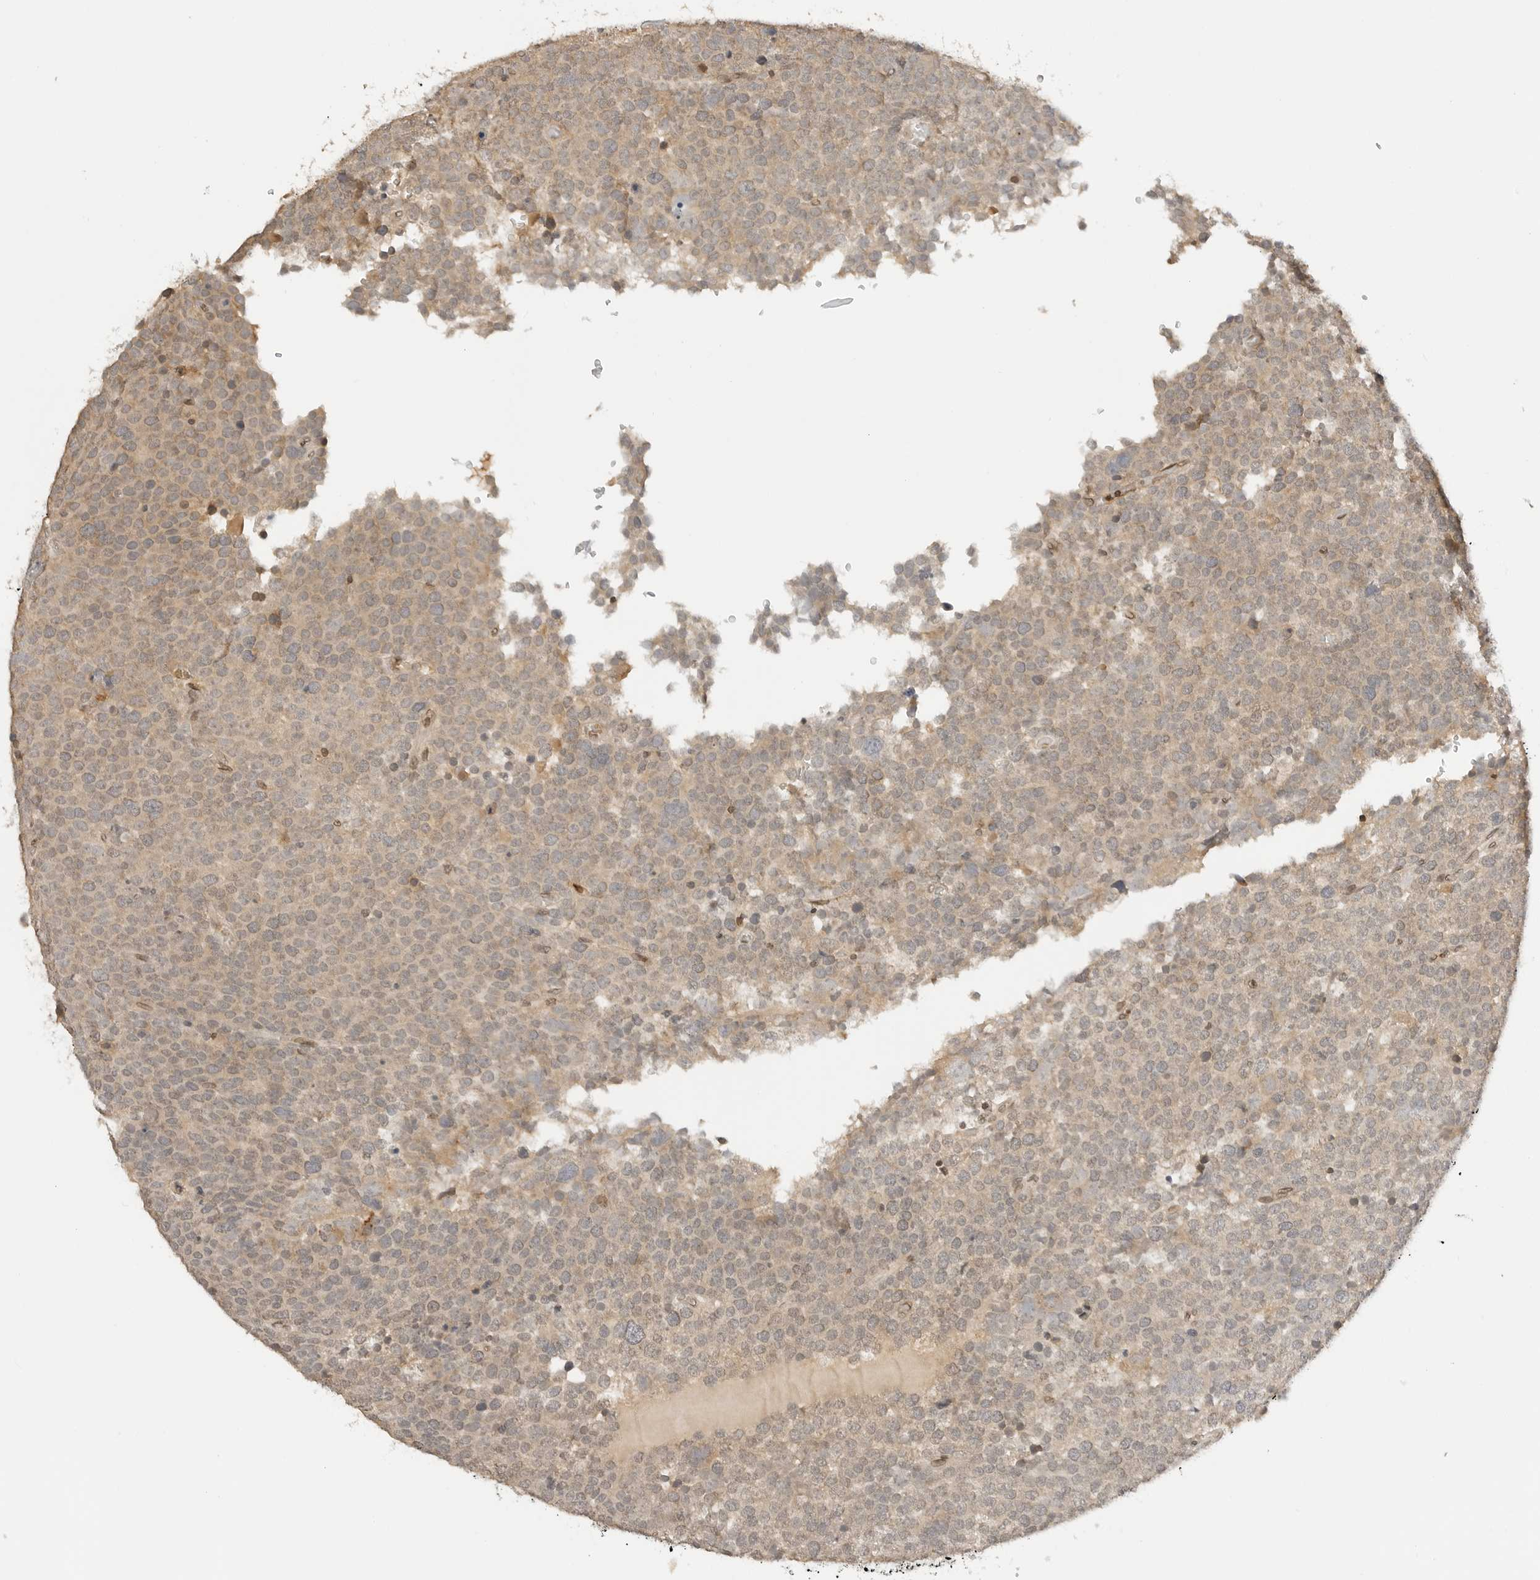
{"staining": {"intensity": "weak", "quantity": ">75%", "location": "cytoplasmic/membranous"}, "tissue": "testis cancer", "cell_type": "Tumor cells", "image_type": "cancer", "snomed": [{"axis": "morphology", "description": "Seminoma, NOS"}, {"axis": "topography", "description": "Testis"}], "caption": "The image shows immunohistochemical staining of testis seminoma. There is weak cytoplasmic/membranous expression is appreciated in approximately >75% of tumor cells.", "gene": "POLH", "patient": {"sex": "male", "age": 71}}